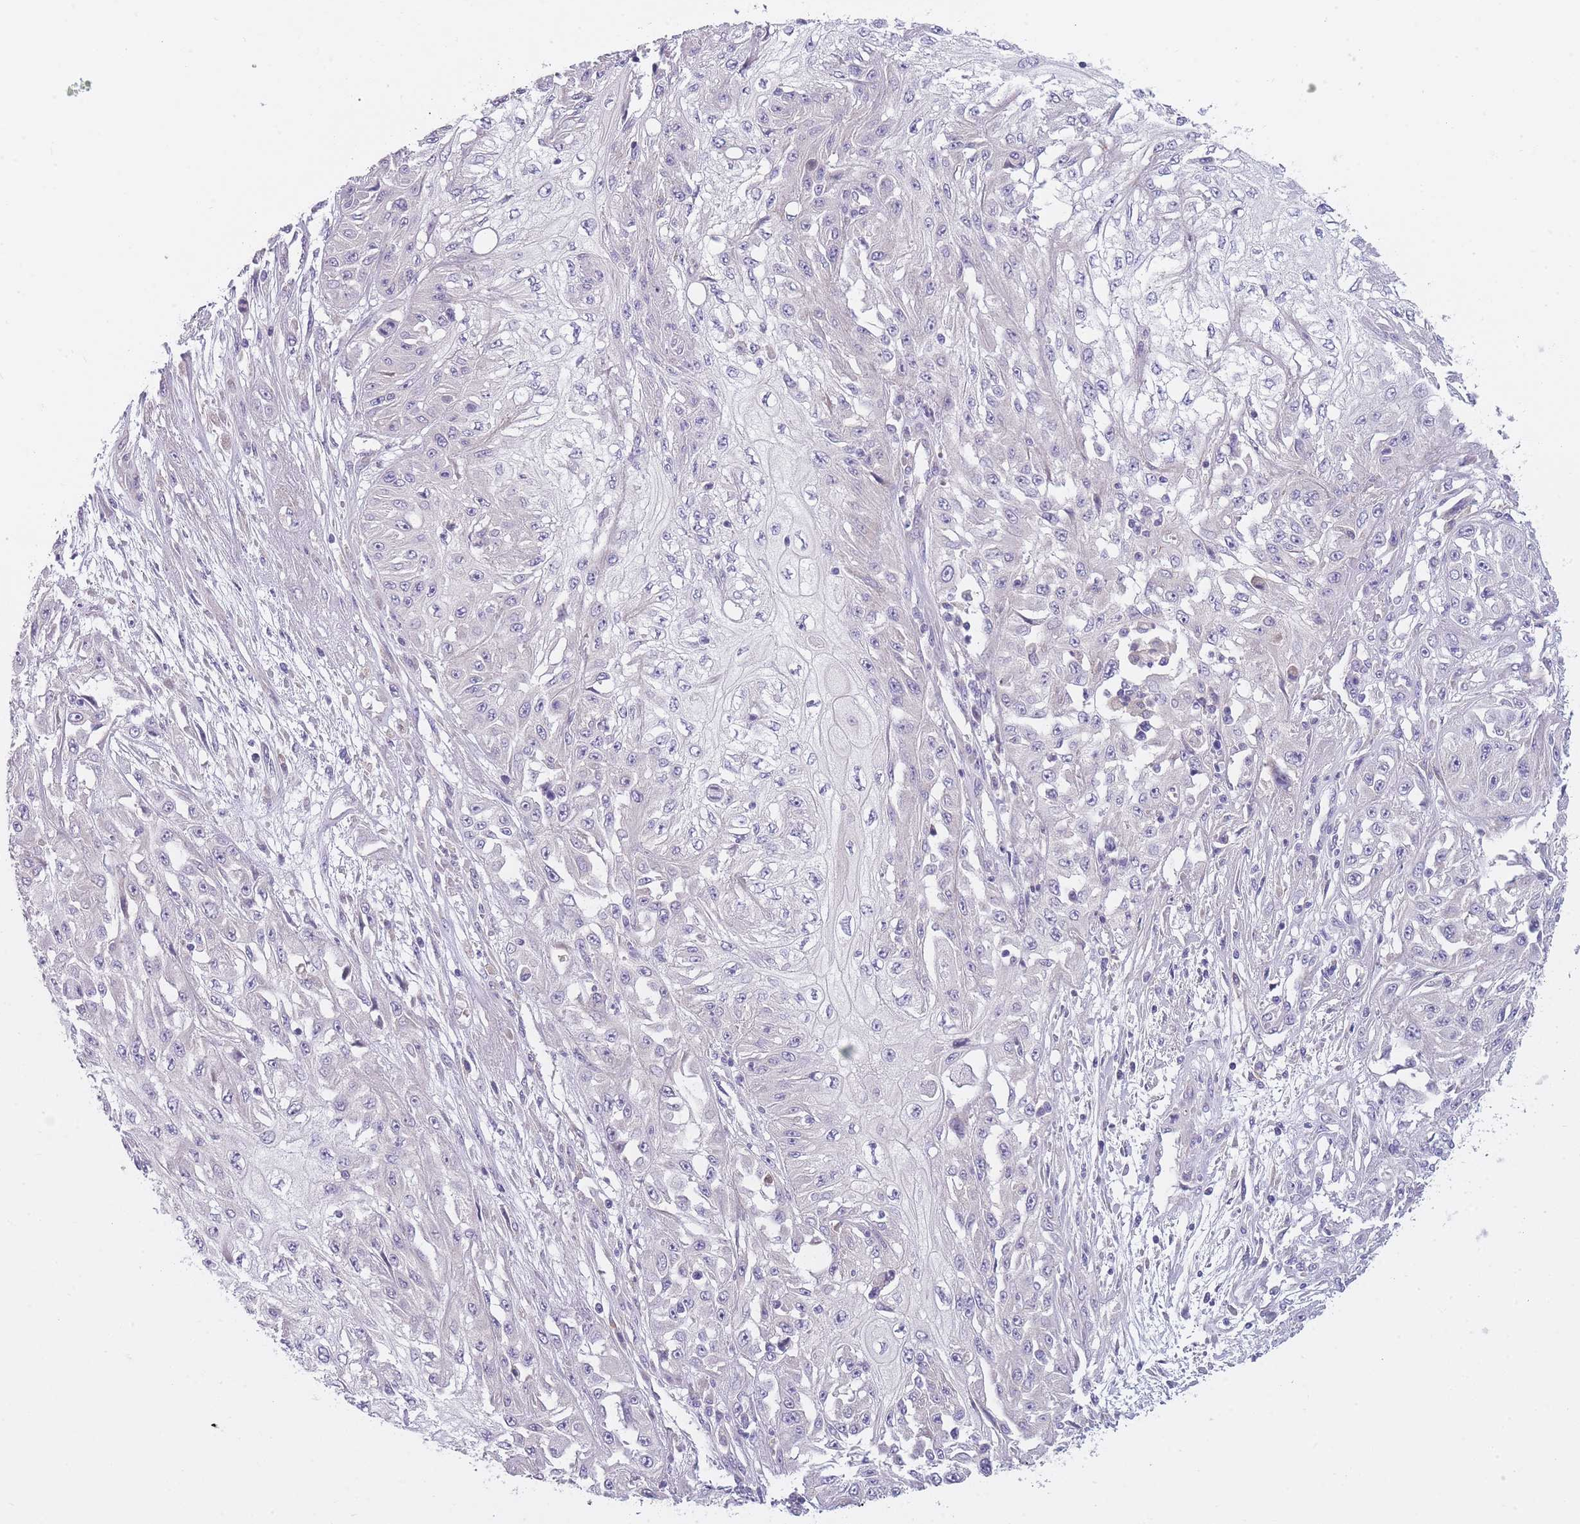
{"staining": {"intensity": "negative", "quantity": "none", "location": "none"}, "tissue": "skin cancer", "cell_type": "Tumor cells", "image_type": "cancer", "snomed": [{"axis": "morphology", "description": "Squamous cell carcinoma, NOS"}, {"axis": "morphology", "description": "Squamous cell carcinoma, metastatic, NOS"}, {"axis": "topography", "description": "Skin"}, {"axis": "topography", "description": "Lymph node"}], "caption": "Immunohistochemistry image of neoplastic tissue: human skin cancer stained with DAB demonstrates no significant protein staining in tumor cells.", "gene": "AP3M2", "patient": {"sex": "male", "age": 75}}